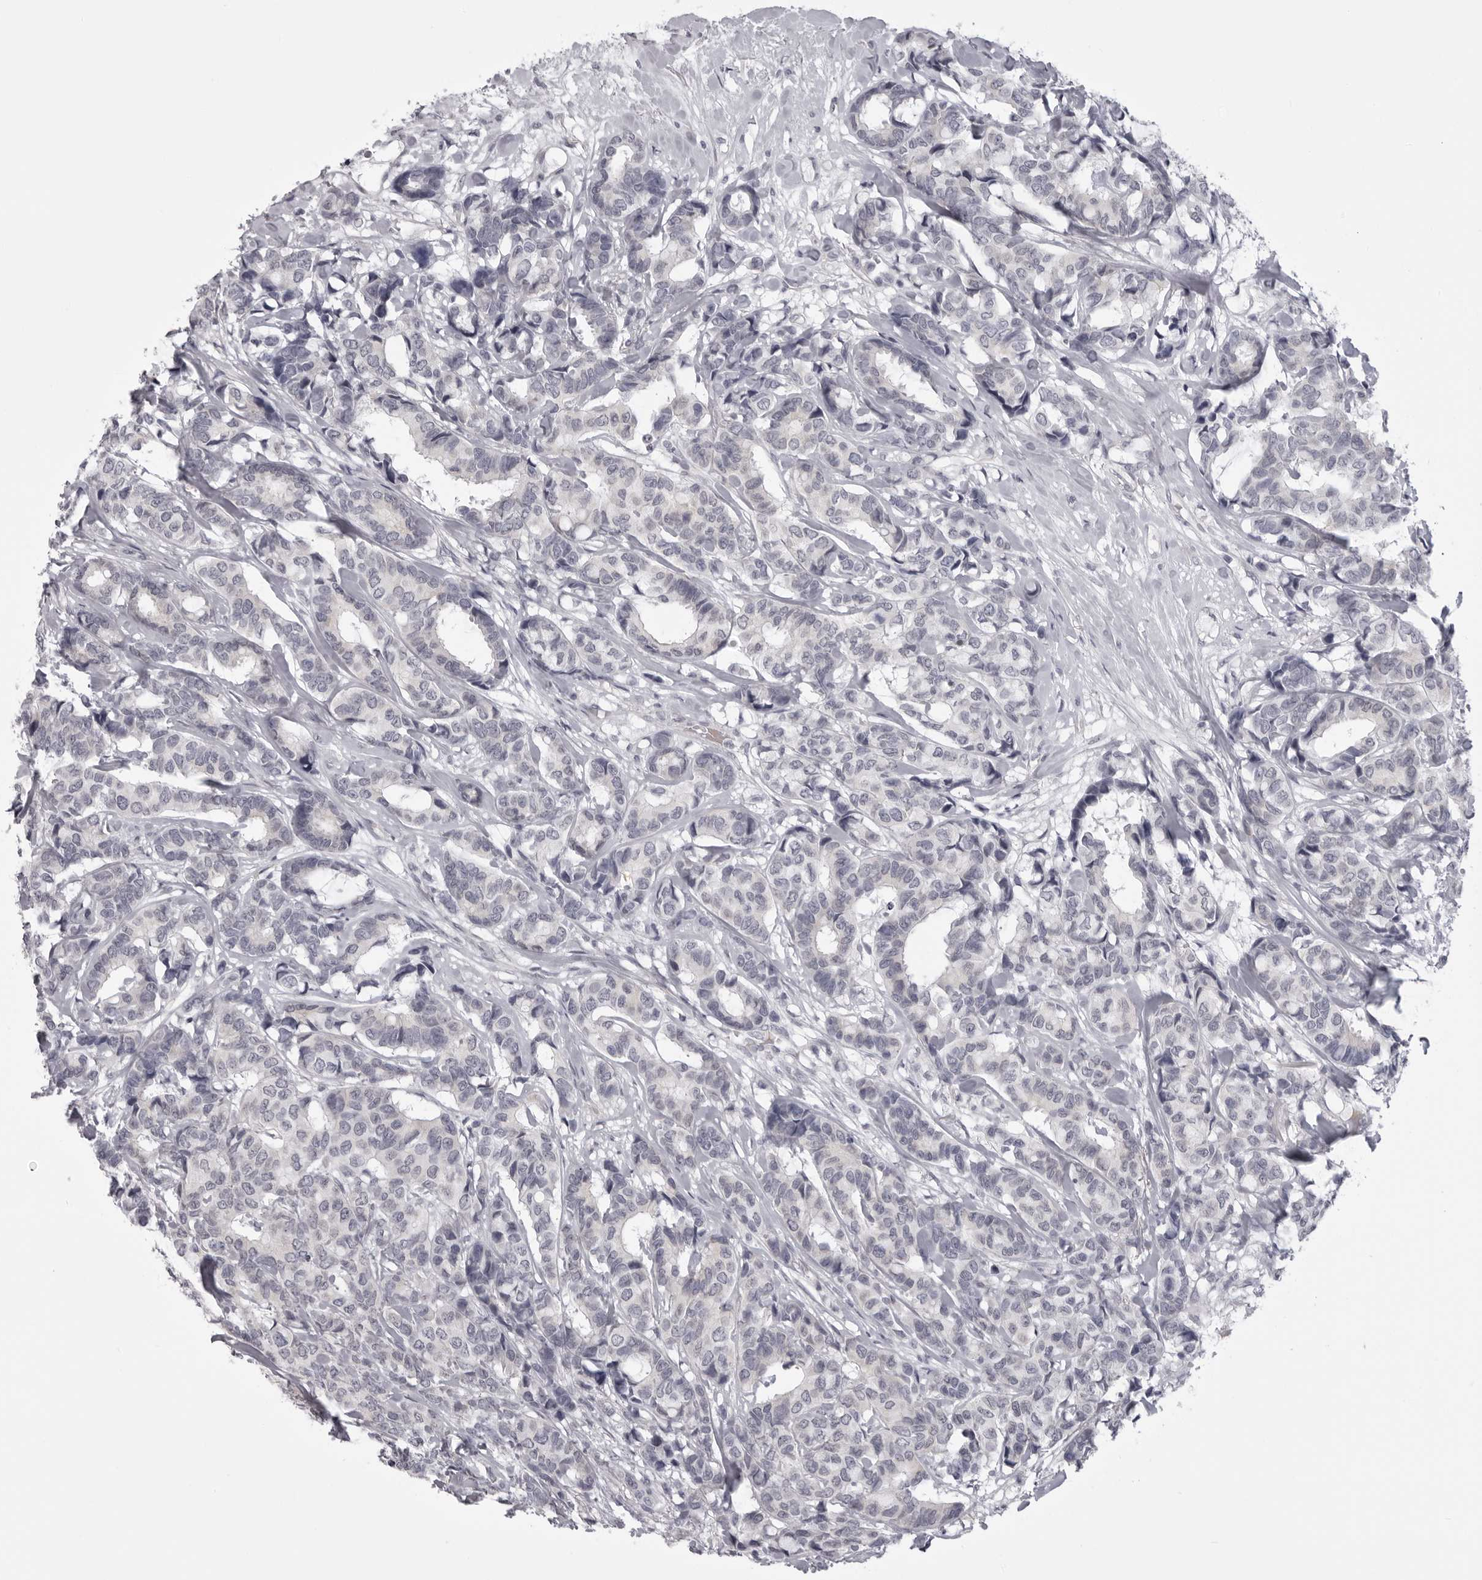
{"staining": {"intensity": "negative", "quantity": "none", "location": "none"}, "tissue": "breast cancer", "cell_type": "Tumor cells", "image_type": "cancer", "snomed": [{"axis": "morphology", "description": "Duct carcinoma"}, {"axis": "topography", "description": "Breast"}], "caption": "Immunohistochemical staining of human breast cancer demonstrates no significant staining in tumor cells.", "gene": "EPHA10", "patient": {"sex": "female", "age": 87}}